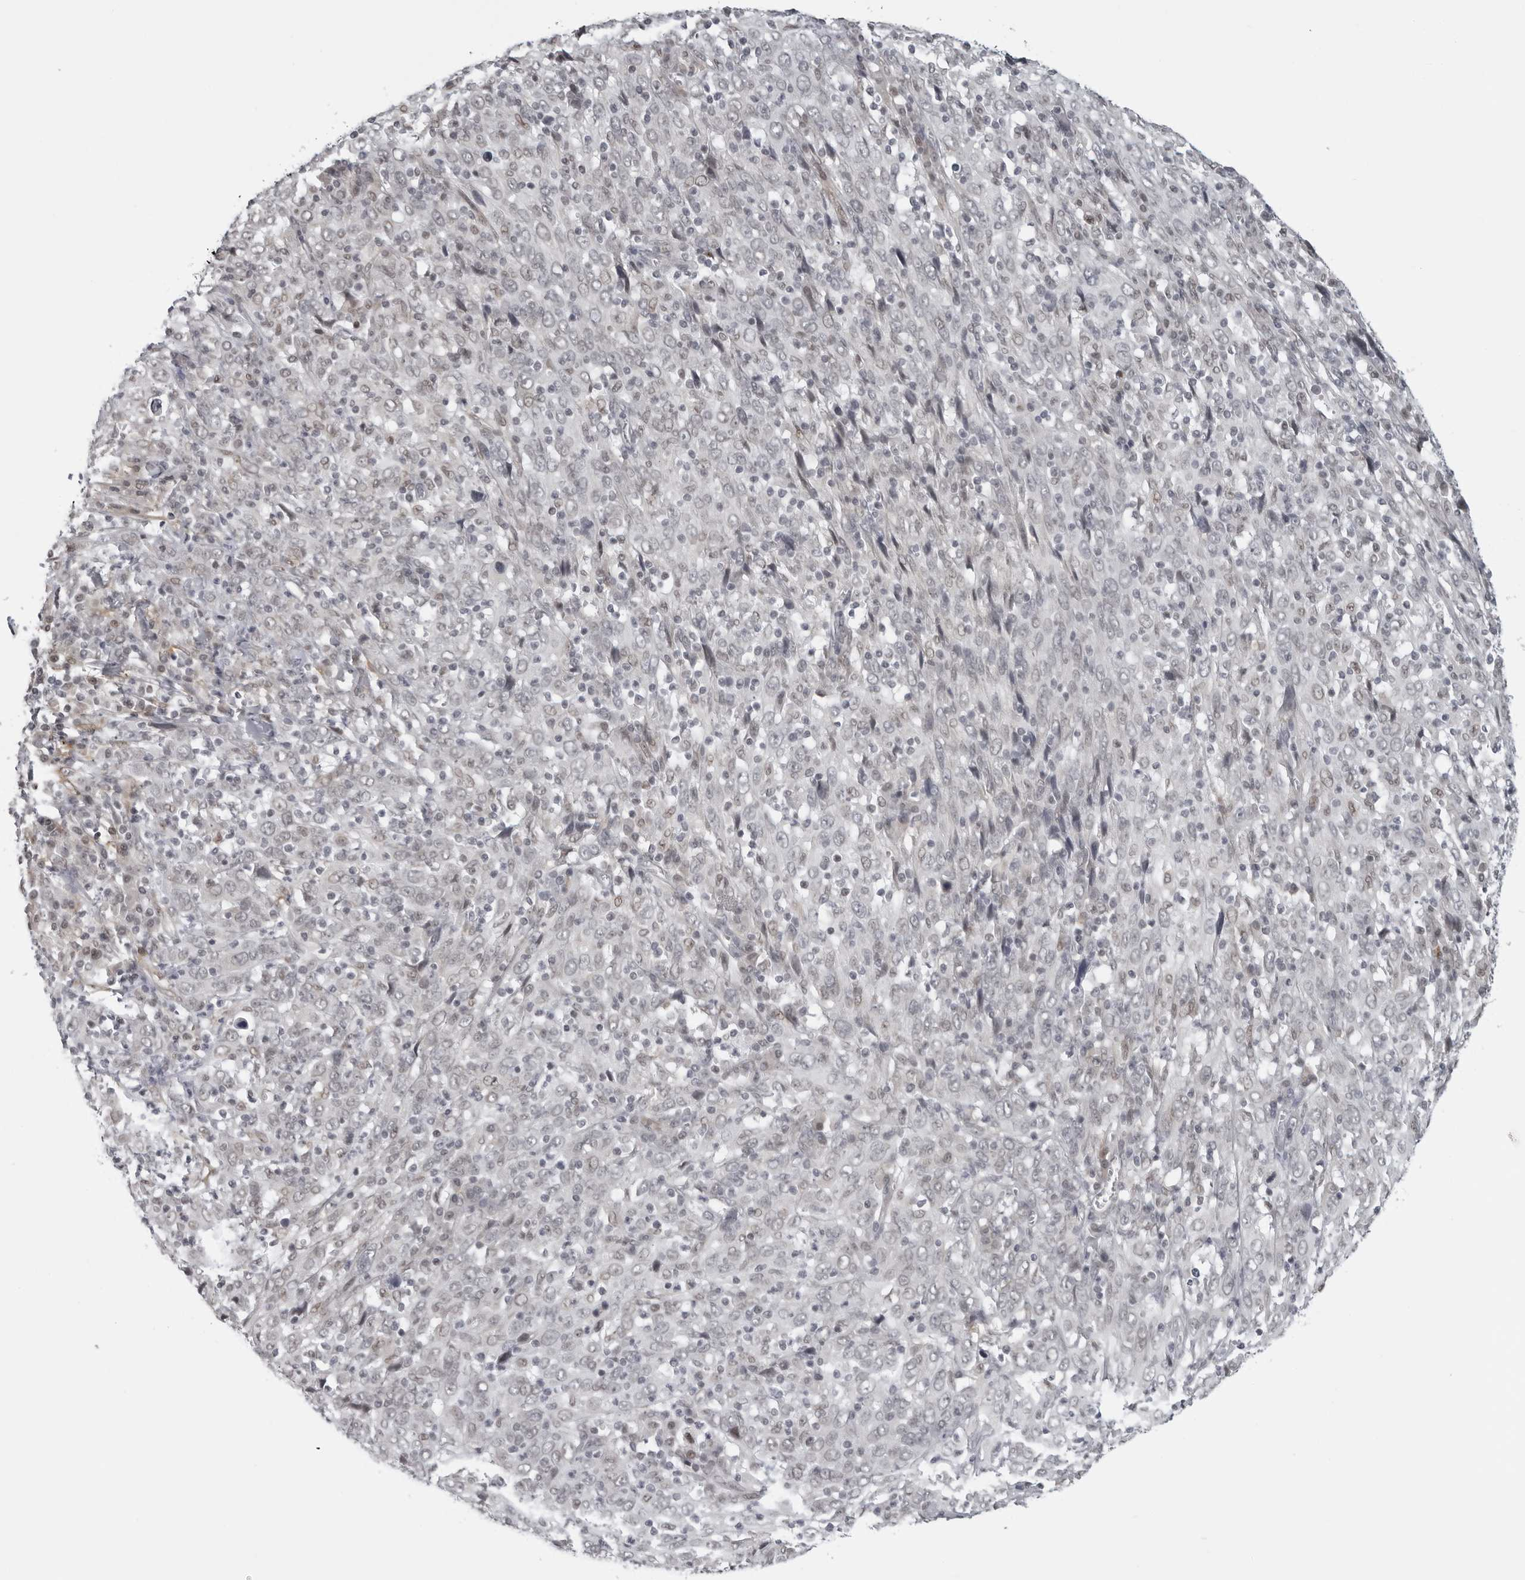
{"staining": {"intensity": "negative", "quantity": "none", "location": "none"}, "tissue": "cervical cancer", "cell_type": "Tumor cells", "image_type": "cancer", "snomed": [{"axis": "morphology", "description": "Squamous cell carcinoma, NOS"}, {"axis": "topography", "description": "Cervix"}], "caption": "Immunohistochemistry of human squamous cell carcinoma (cervical) reveals no staining in tumor cells.", "gene": "MAF", "patient": {"sex": "female", "age": 46}}